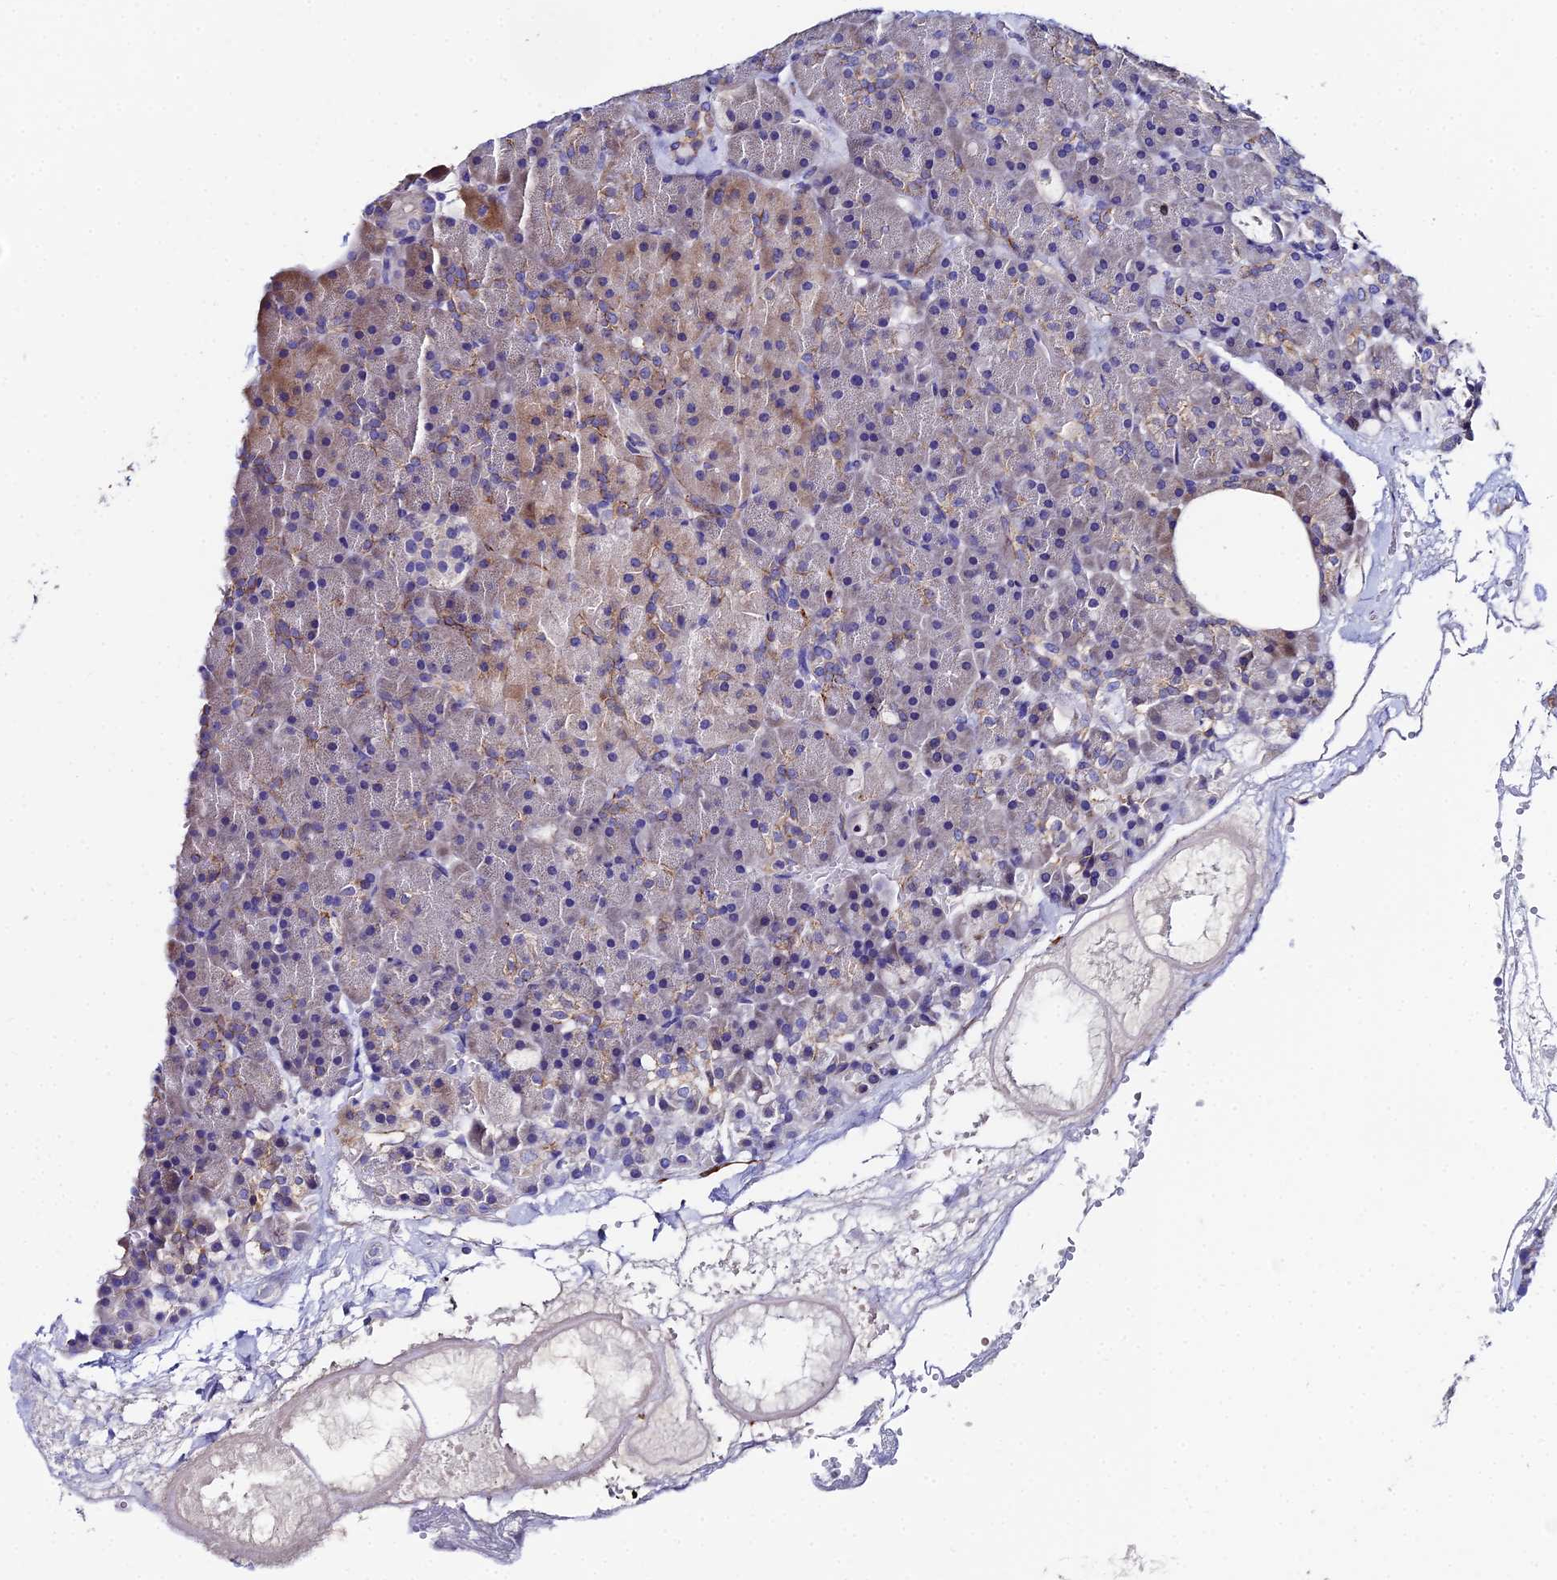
{"staining": {"intensity": "moderate", "quantity": "<25%", "location": "cytoplasmic/membranous"}, "tissue": "pancreas", "cell_type": "Exocrine glandular cells", "image_type": "normal", "snomed": [{"axis": "morphology", "description": "Normal tissue, NOS"}, {"axis": "topography", "description": "Pancreas"}], "caption": "A photomicrograph of human pancreas stained for a protein exhibits moderate cytoplasmic/membranous brown staining in exocrine glandular cells. (brown staining indicates protein expression, while blue staining denotes nuclei).", "gene": "UBE2L3", "patient": {"sex": "male", "age": 36}}